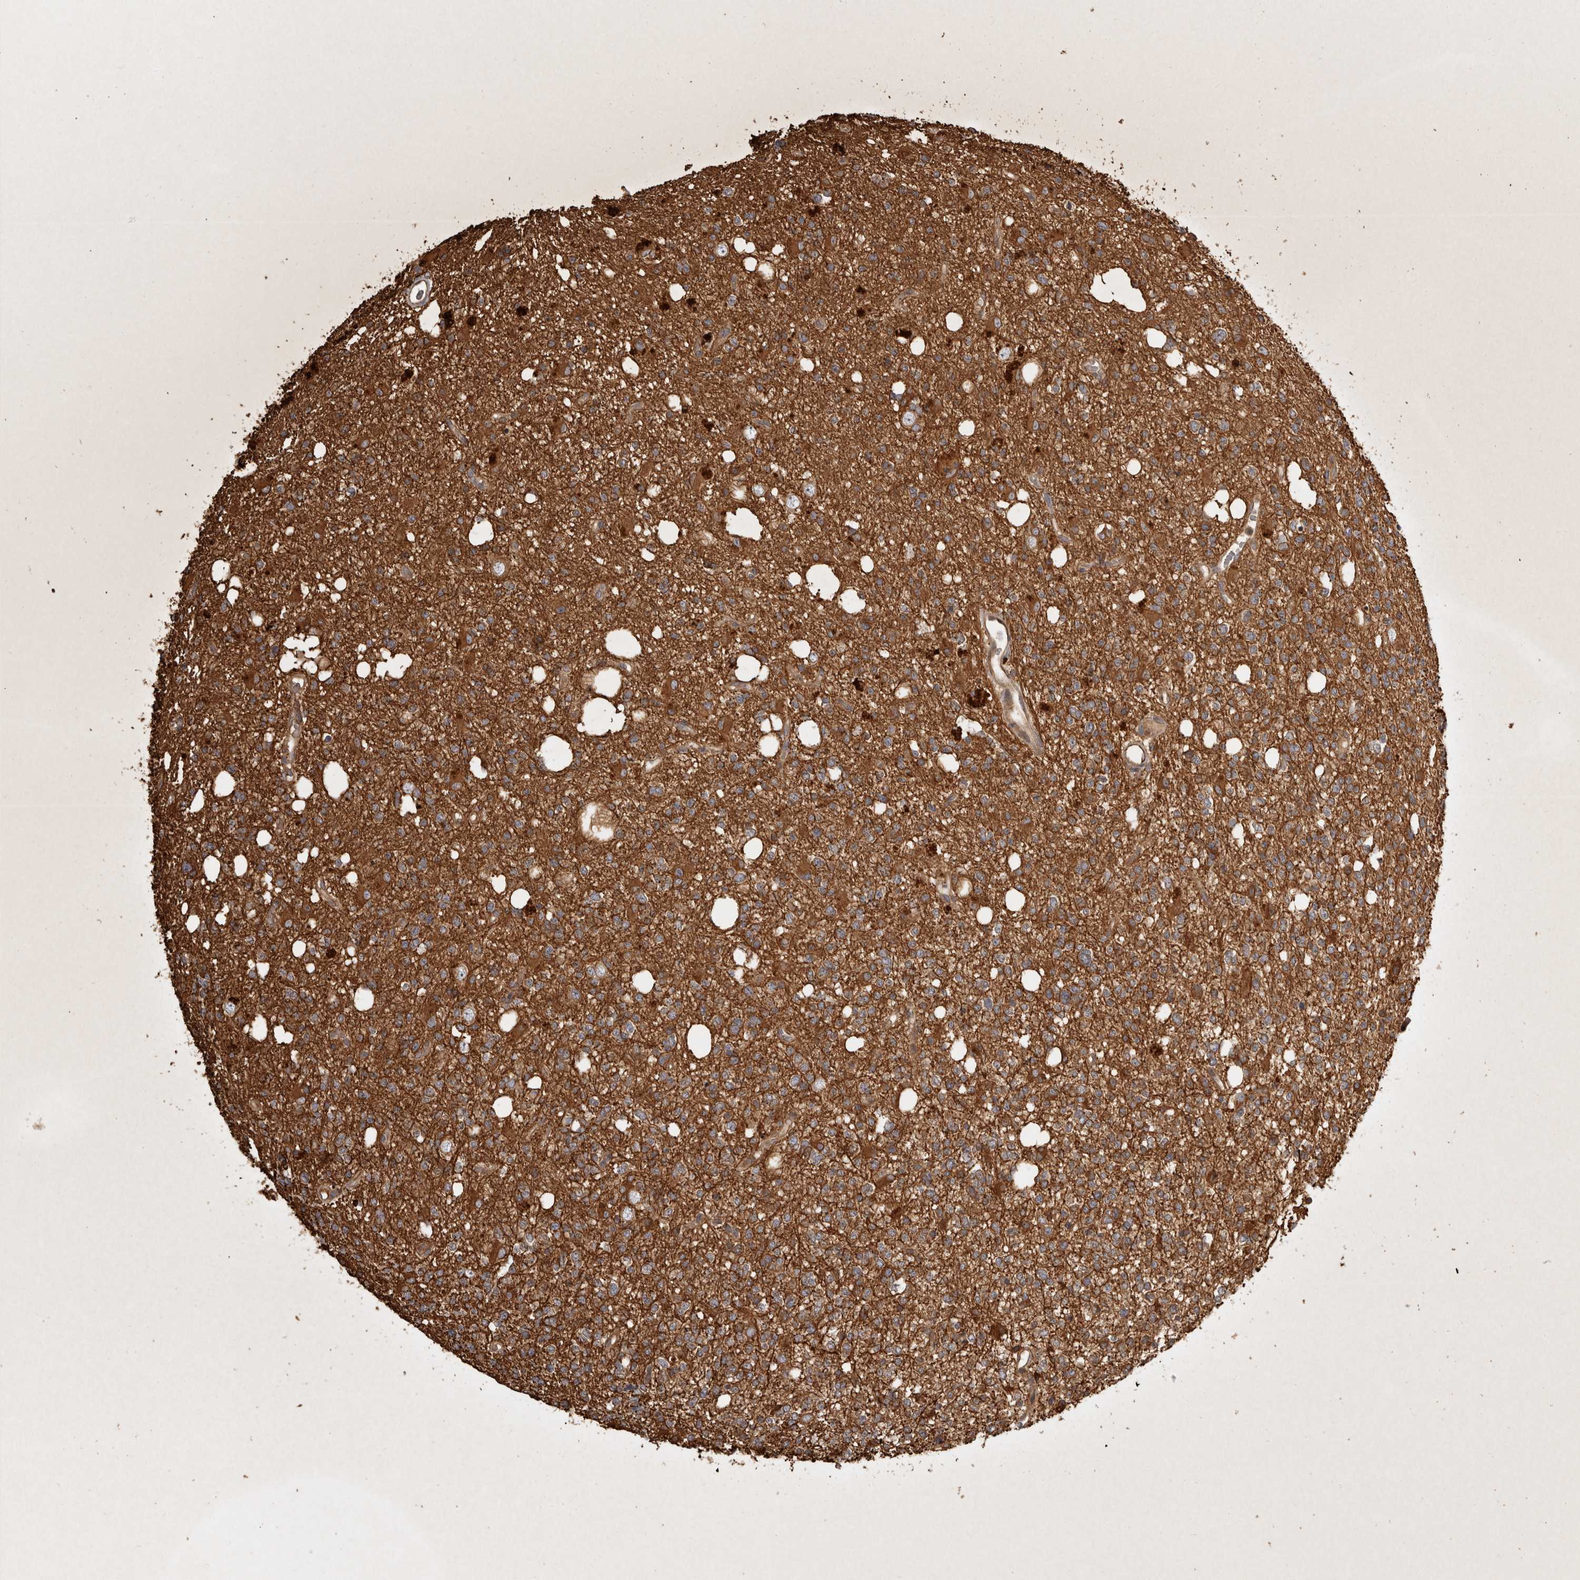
{"staining": {"intensity": "strong", "quantity": ">75%", "location": "cytoplasmic/membranous"}, "tissue": "glioma", "cell_type": "Tumor cells", "image_type": "cancer", "snomed": [{"axis": "morphology", "description": "Glioma, malignant, High grade"}, {"axis": "topography", "description": "Brain"}], "caption": "Malignant glioma (high-grade) stained for a protein (brown) shows strong cytoplasmic/membranous positive staining in about >75% of tumor cells.", "gene": "CAMSAP2", "patient": {"sex": "female", "age": 62}}